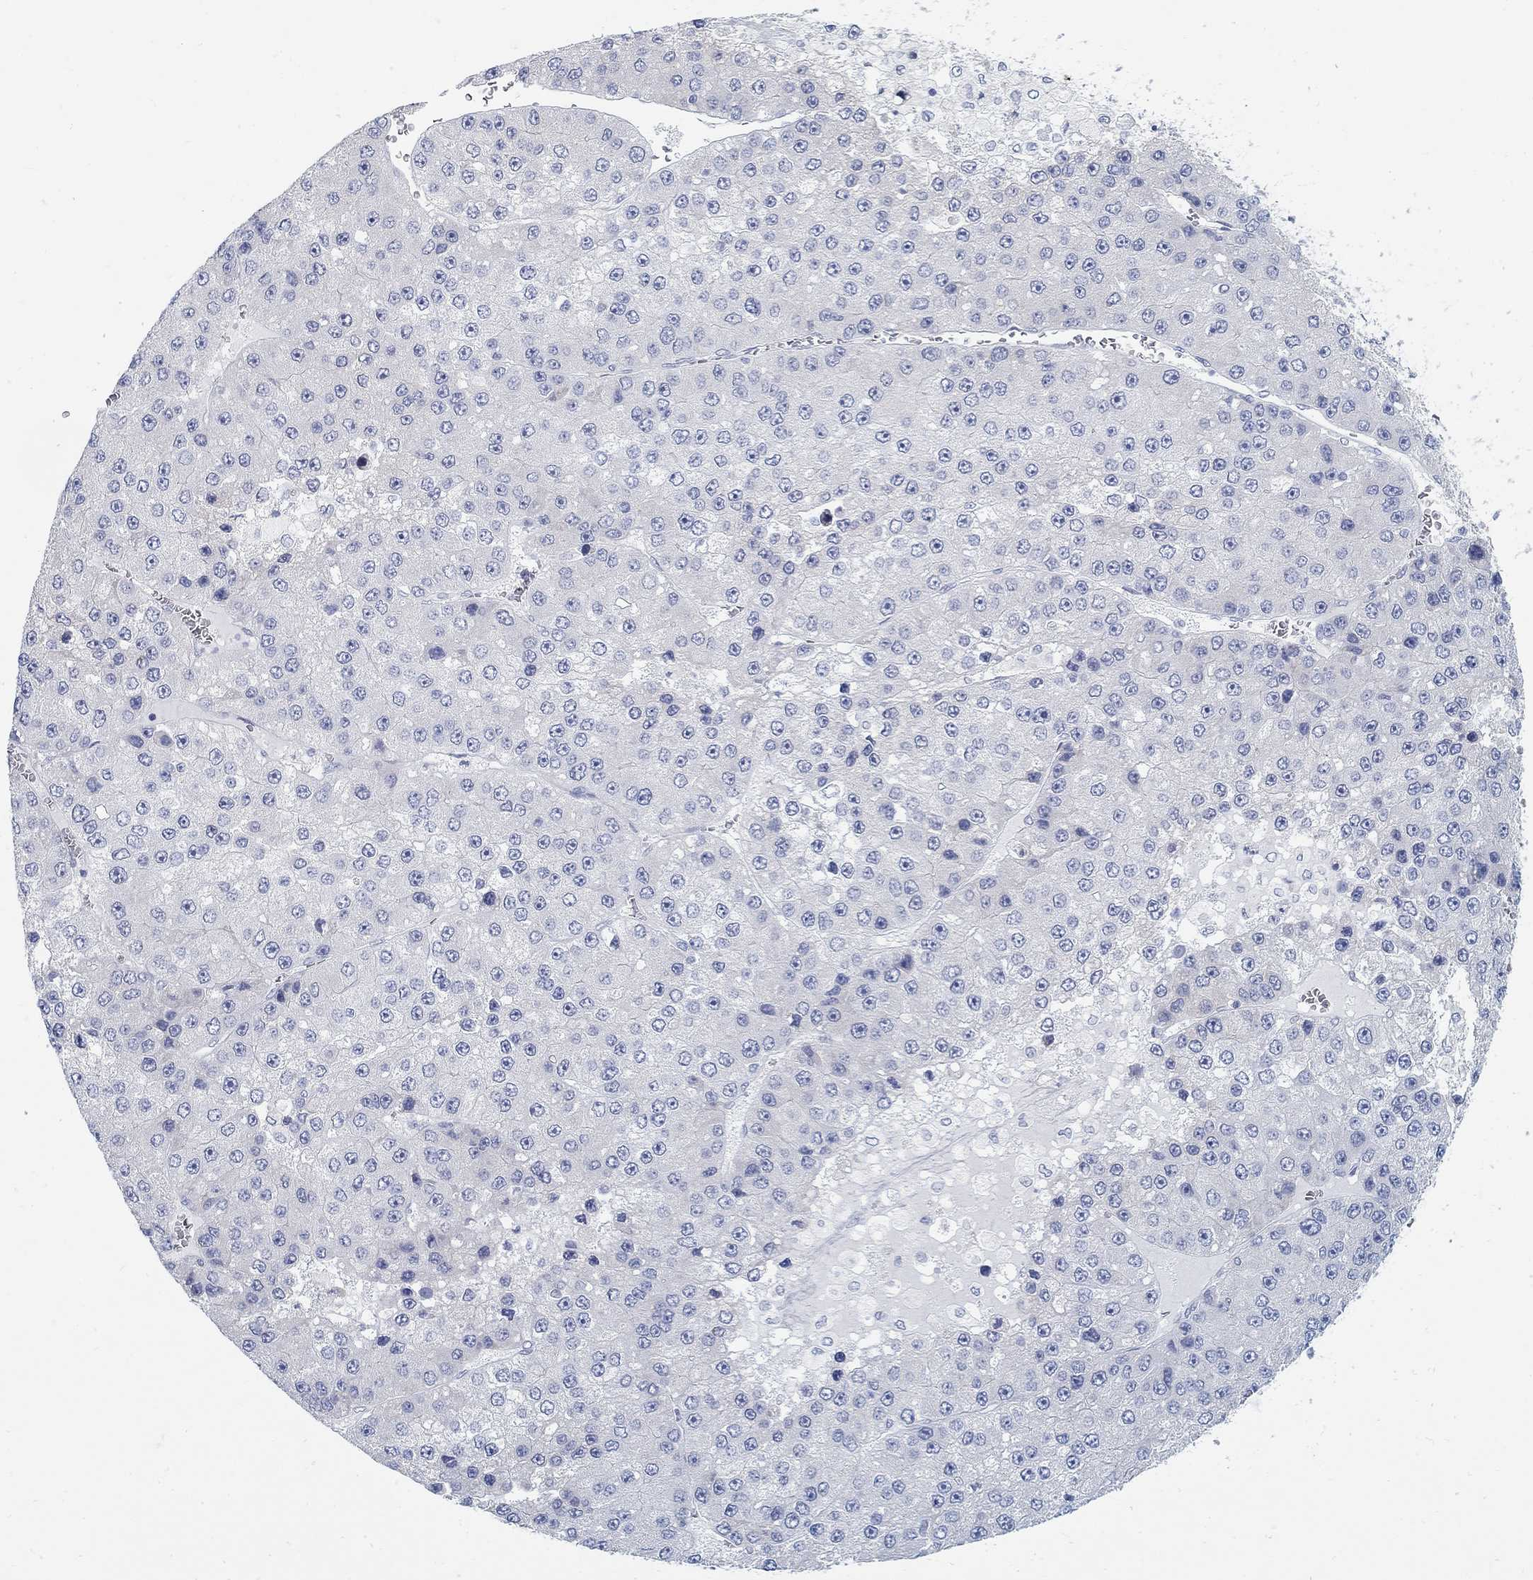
{"staining": {"intensity": "negative", "quantity": "none", "location": "none"}, "tissue": "liver cancer", "cell_type": "Tumor cells", "image_type": "cancer", "snomed": [{"axis": "morphology", "description": "Carcinoma, Hepatocellular, NOS"}, {"axis": "topography", "description": "Liver"}], "caption": "This is an IHC image of human liver cancer (hepatocellular carcinoma). There is no expression in tumor cells.", "gene": "ANO7", "patient": {"sex": "female", "age": 73}}